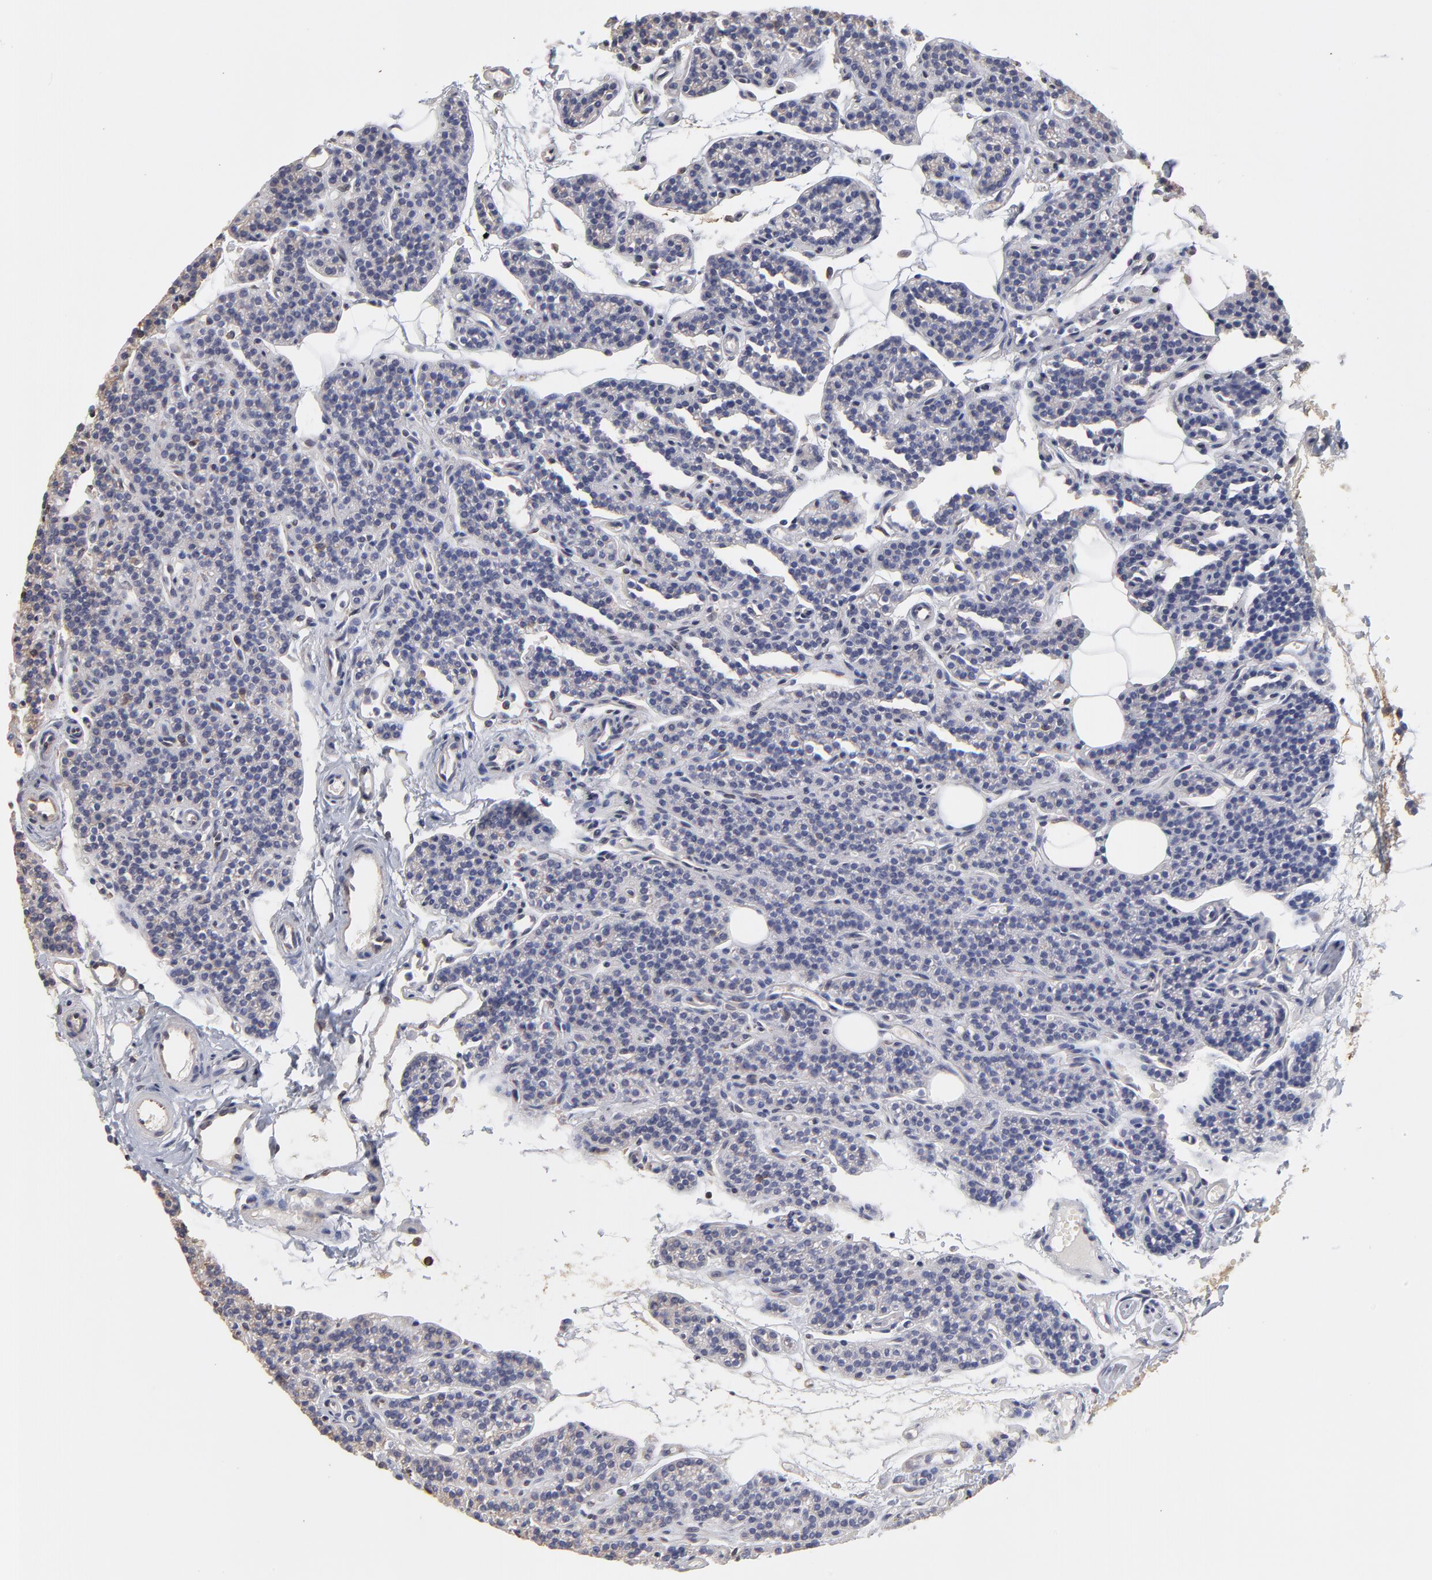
{"staining": {"intensity": "negative", "quantity": "none", "location": "none"}, "tissue": "parathyroid gland", "cell_type": "Glandular cells", "image_type": "normal", "snomed": [{"axis": "morphology", "description": "Normal tissue, NOS"}, {"axis": "topography", "description": "Parathyroid gland"}], "caption": "IHC of normal parathyroid gland exhibits no positivity in glandular cells.", "gene": "LRCH2", "patient": {"sex": "male", "age": 25}}